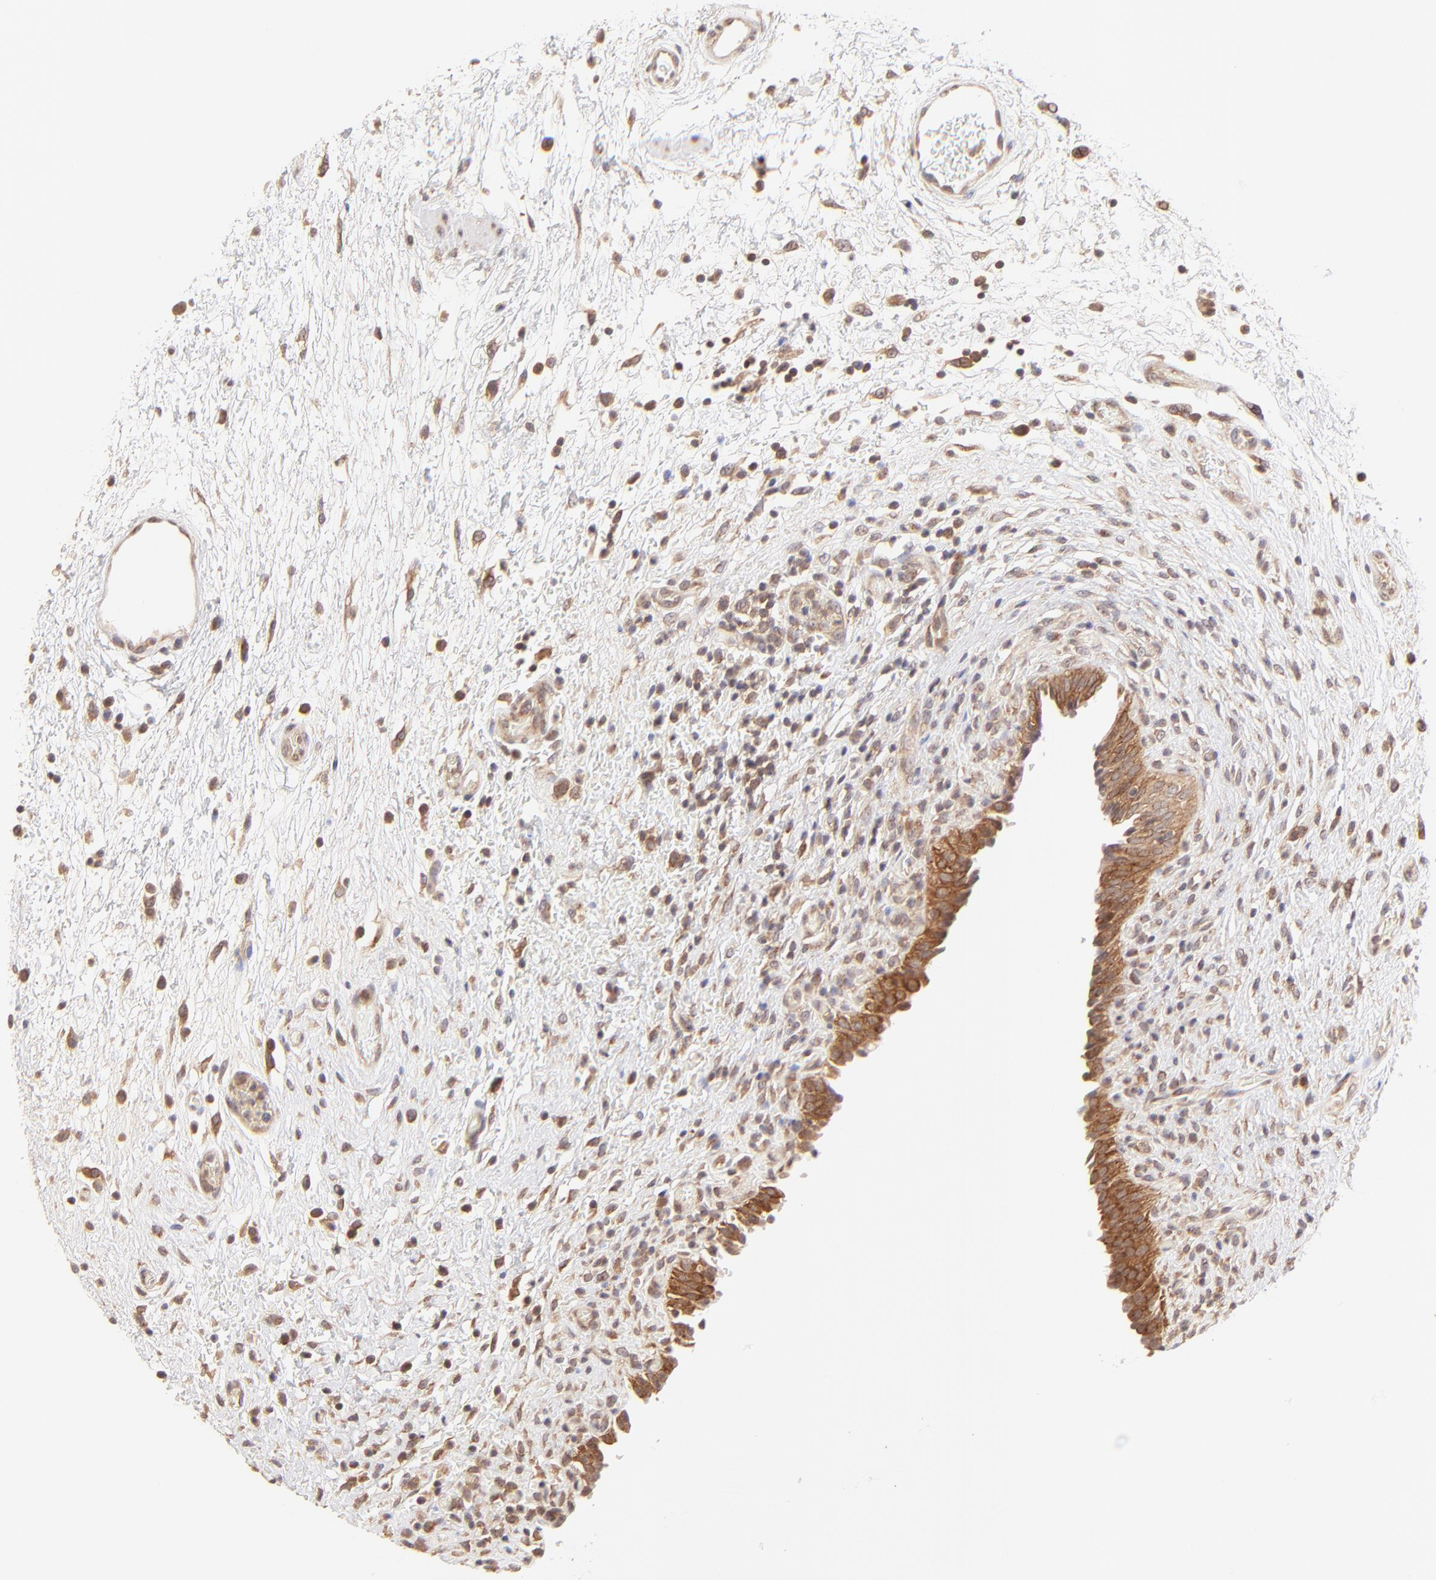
{"staining": {"intensity": "strong", "quantity": ">75%", "location": "cytoplasmic/membranous"}, "tissue": "urinary bladder", "cell_type": "Urothelial cells", "image_type": "normal", "snomed": [{"axis": "morphology", "description": "Normal tissue, NOS"}, {"axis": "topography", "description": "Urinary bladder"}], "caption": "About >75% of urothelial cells in unremarkable human urinary bladder exhibit strong cytoplasmic/membranous protein expression as visualized by brown immunohistochemical staining.", "gene": "TNRC6B", "patient": {"sex": "male", "age": 51}}